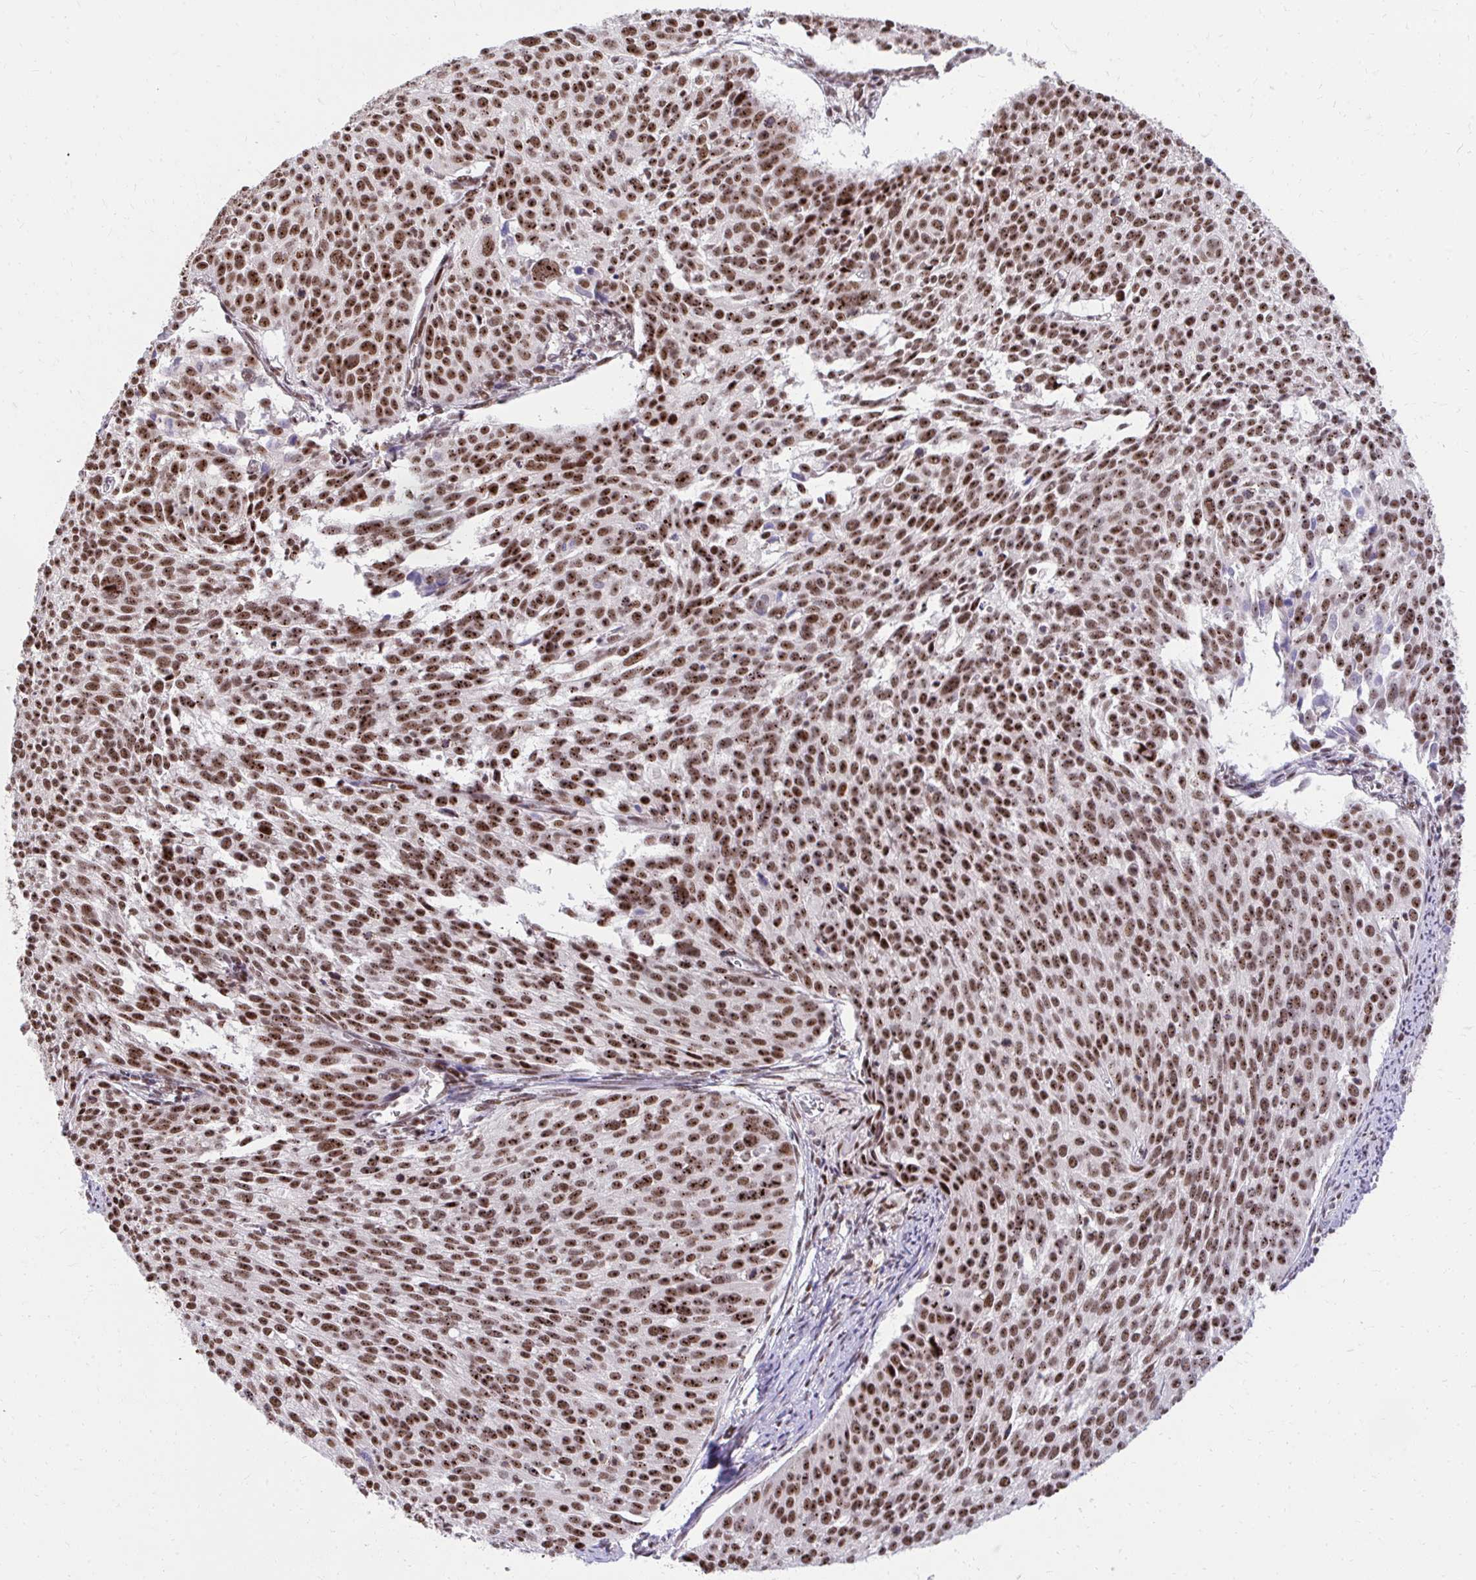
{"staining": {"intensity": "strong", "quantity": ">75%", "location": "nuclear"}, "tissue": "cervical cancer", "cell_type": "Tumor cells", "image_type": "cancer", "snomed": [{"axis": "morphology", "description": "Squamous cell carcinoma, NOS"}, {"axis": "topography", "description": "Cervix"}], "caption": "Cervical squamous cell carcinoma stained with a protein marker demonstrates strong staining in tumor cells.", "gene": "SYNE4", "patient": {"sex": "female", "age": 39}}